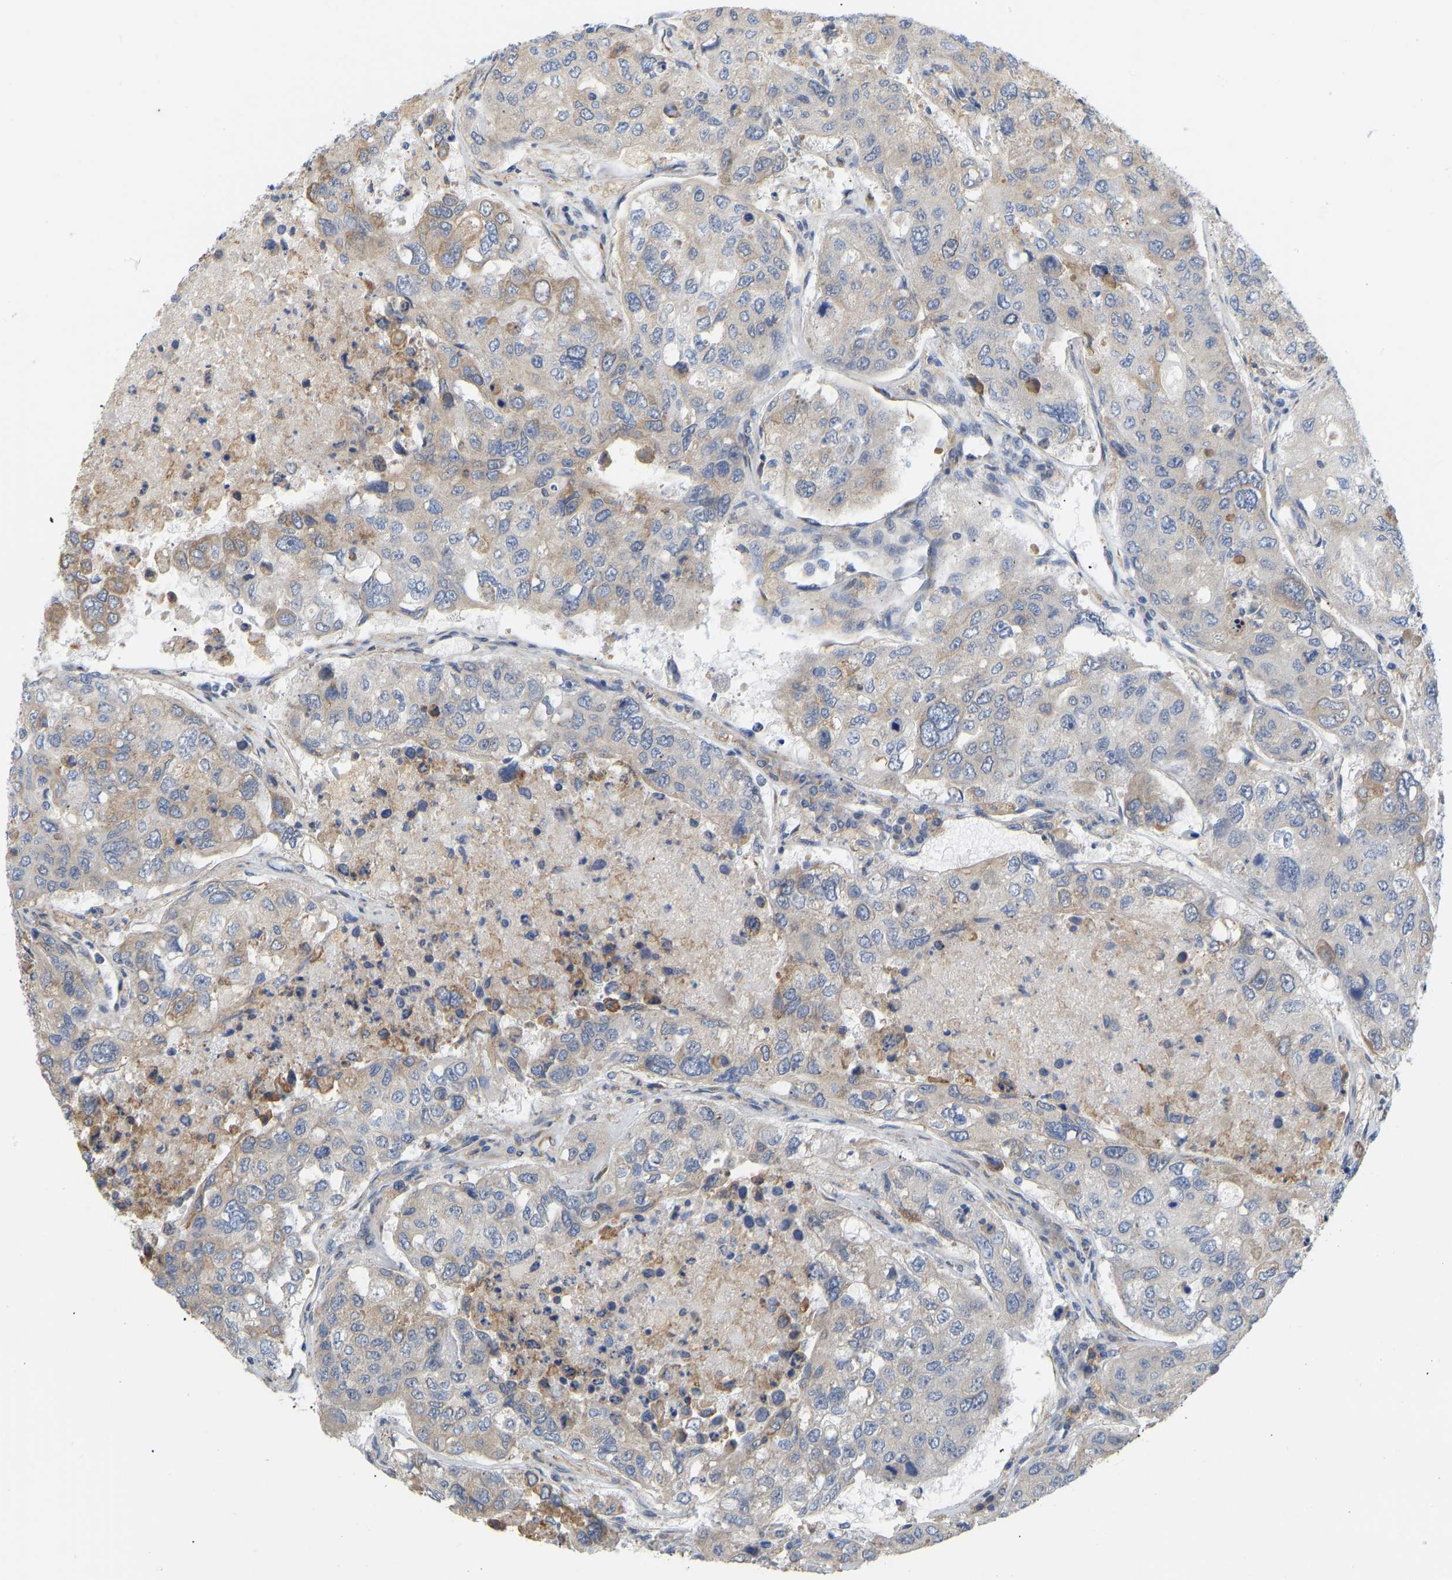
{"staining": {"intensity": "moderate", "quantity": "<25%", "location": "cytoplasmic/membranous"}, "tissue": "urothelial cancer", "cell_type": "Tumor cells", "image_type": "cancer", "snomed": [{"axis": "morphology", "description": "Urothelial carcinoma, High grade"}, {"axis": "topography", "description": "Lymph node"}, {"axis": "topography", "description": "Urinary bladder"}], "caption": "The immunohistochemical stain shows moderate cytoplasmic/membranous positivity in tumor cells of urothelial carcinoma (high-grade) tissue. (IHC, brightfield microscopy, high magnification).", "gene": "BEND3", "patient": {"sex": "male", "age": 51}}